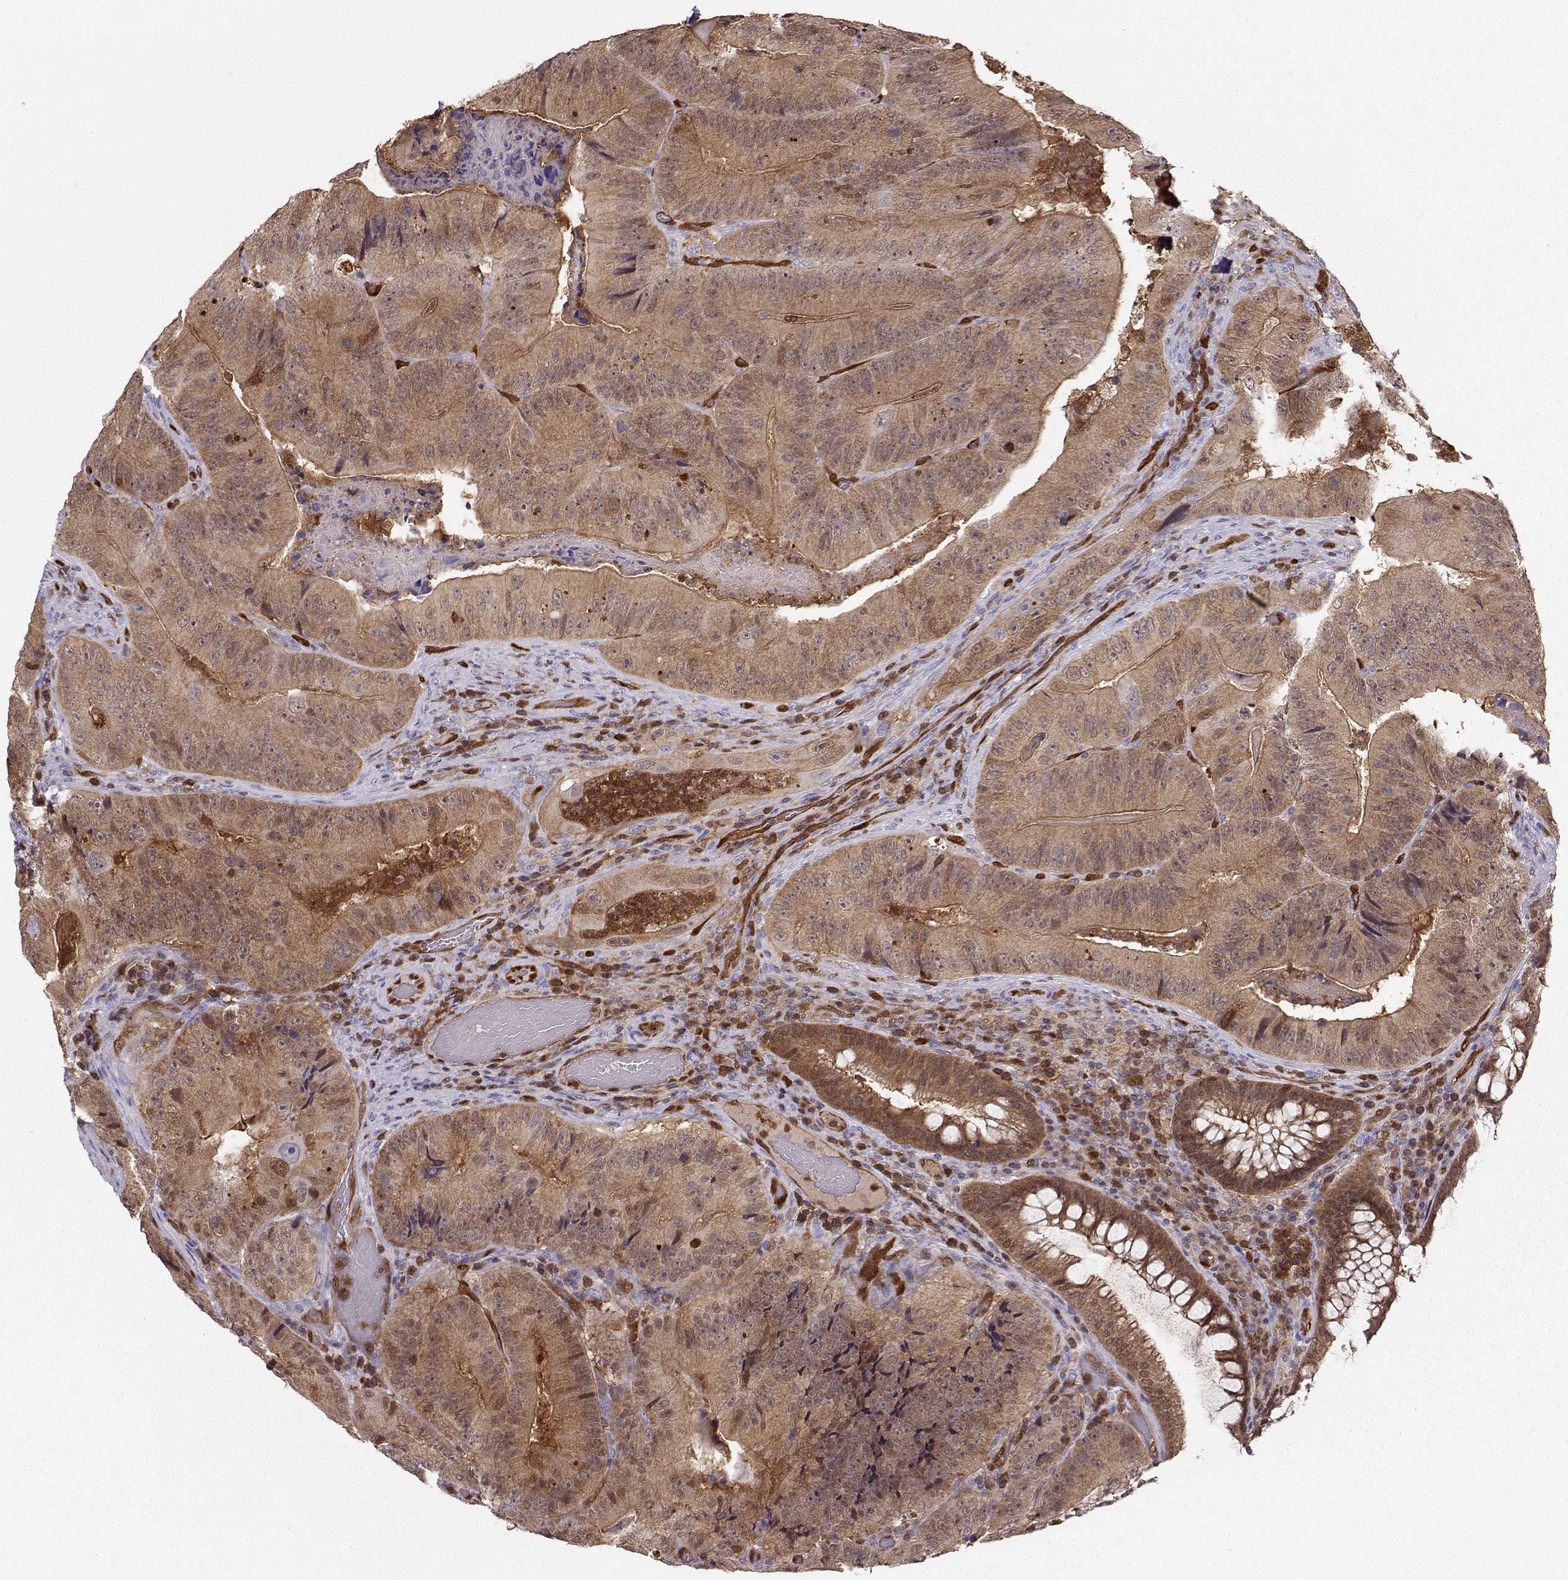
{"staining": {"intensity": "moderate", "quantity": ">75%", "location": "cytoplasmic/membranous"}, "tissue": "colorectal cancer", "cell_type": "Tumor cells", "image_type": "cancer", "snomed": [{"axis": "morphology", "description": "Adenocarcinoma, NOS"}, {"axis": "topography", "description": "Colon"}], "caption": "Colorectal cancer stained with a brown dye exhibits moderate cytoplasmic/membranous positive positivity in about >75% of tumor cells.", "gene": "PNP", "patient": {"sex": "female", "age": 86}}